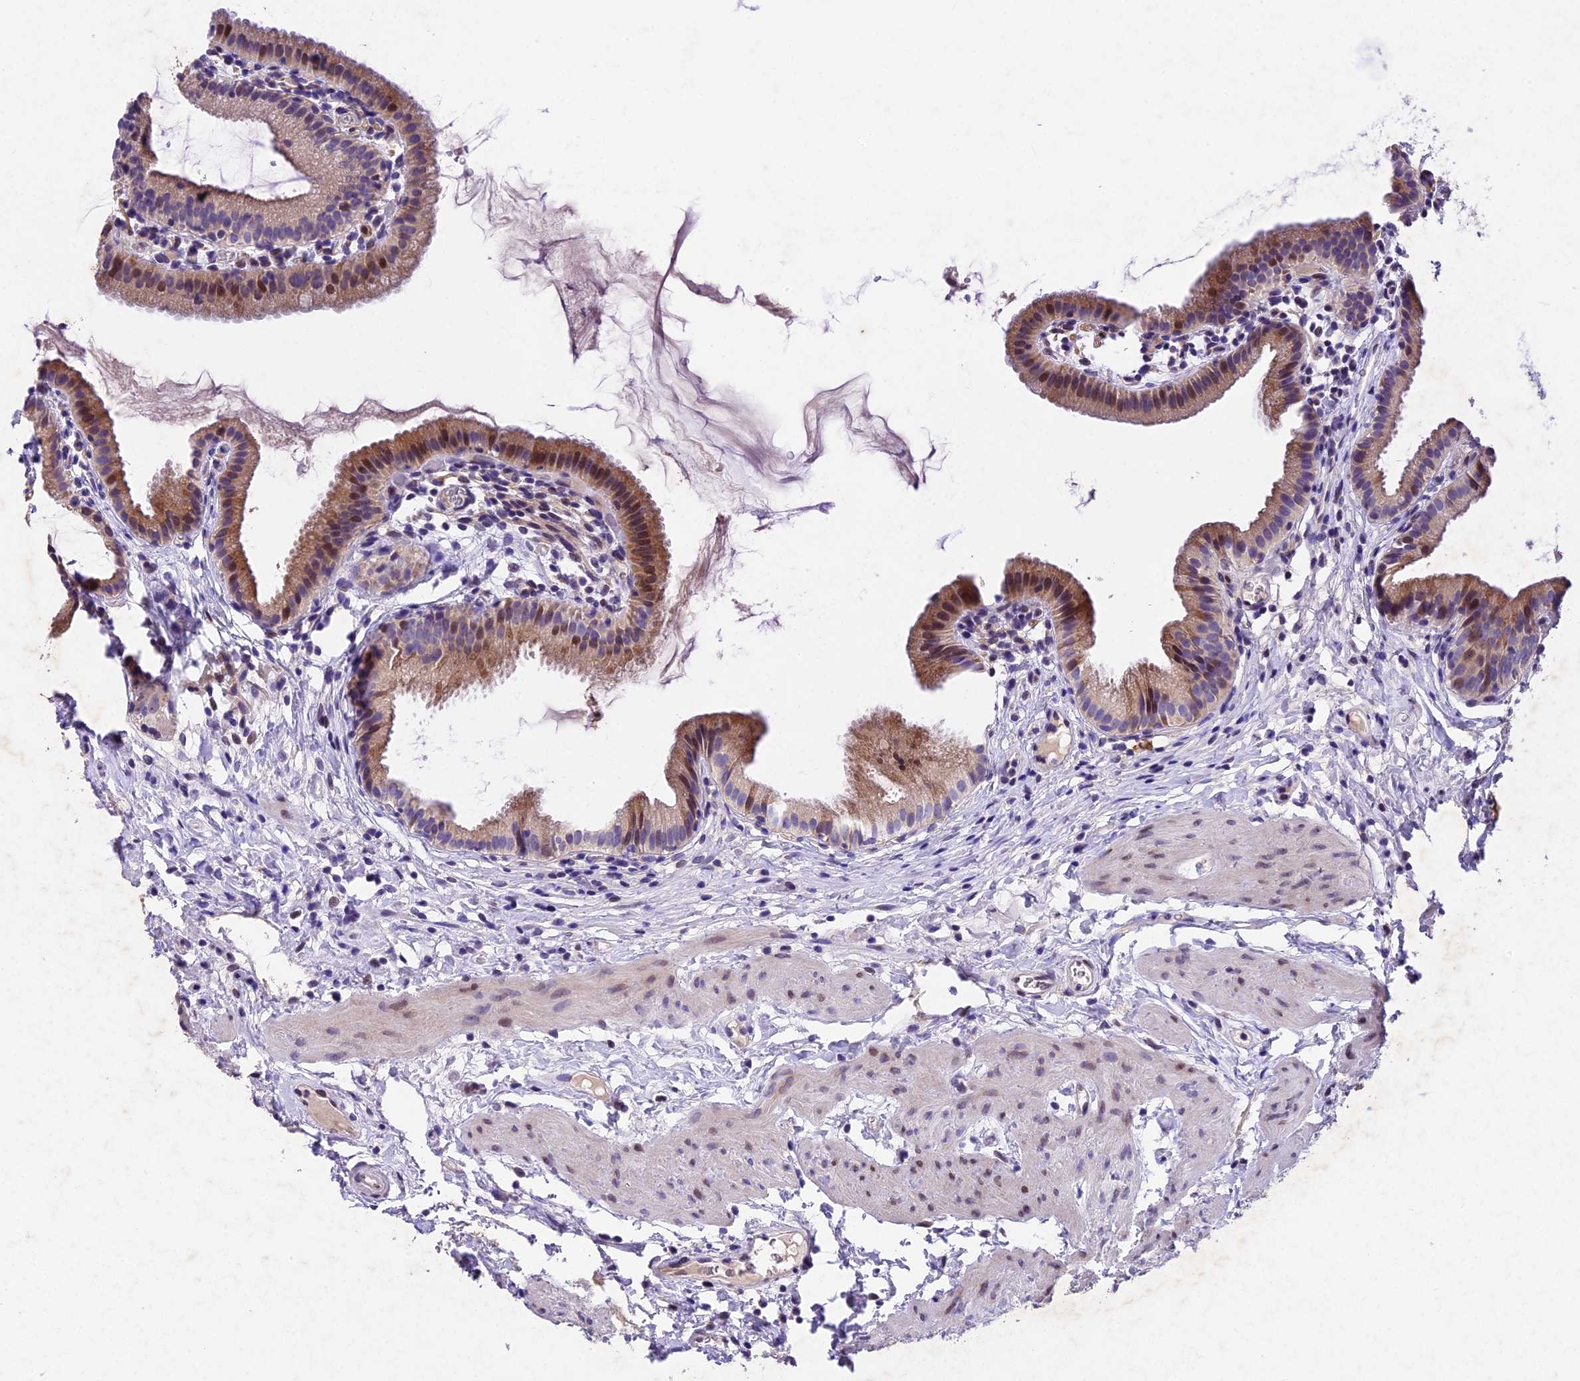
{"staining": {"intensity": "moderate", "quantity": "25%-75%", "location": "cytoplasmic/membranous,nuclear"}, "tissue": "gallbladder", "cell_type": "Glandular cells", "image_type": "normal", "snomed": [{"axis": "morphology", "description": "Normal tissue, NOS"}, {"axis": "topography", "description": "Gallbladder"}], "caption": "Protein expression analysis of unremarkable human gallbladder reveals moderate cytoplasmic/membranous,nuclear staining in approximately 25%-75% of glandular cells. The protein of interest is stained brown, and the nuclei are stained in blue (DAB IHC with brightfield microscopy, high magnification).", "gene": "IFT140", "patient": {"sex": "female", "age": 46}}